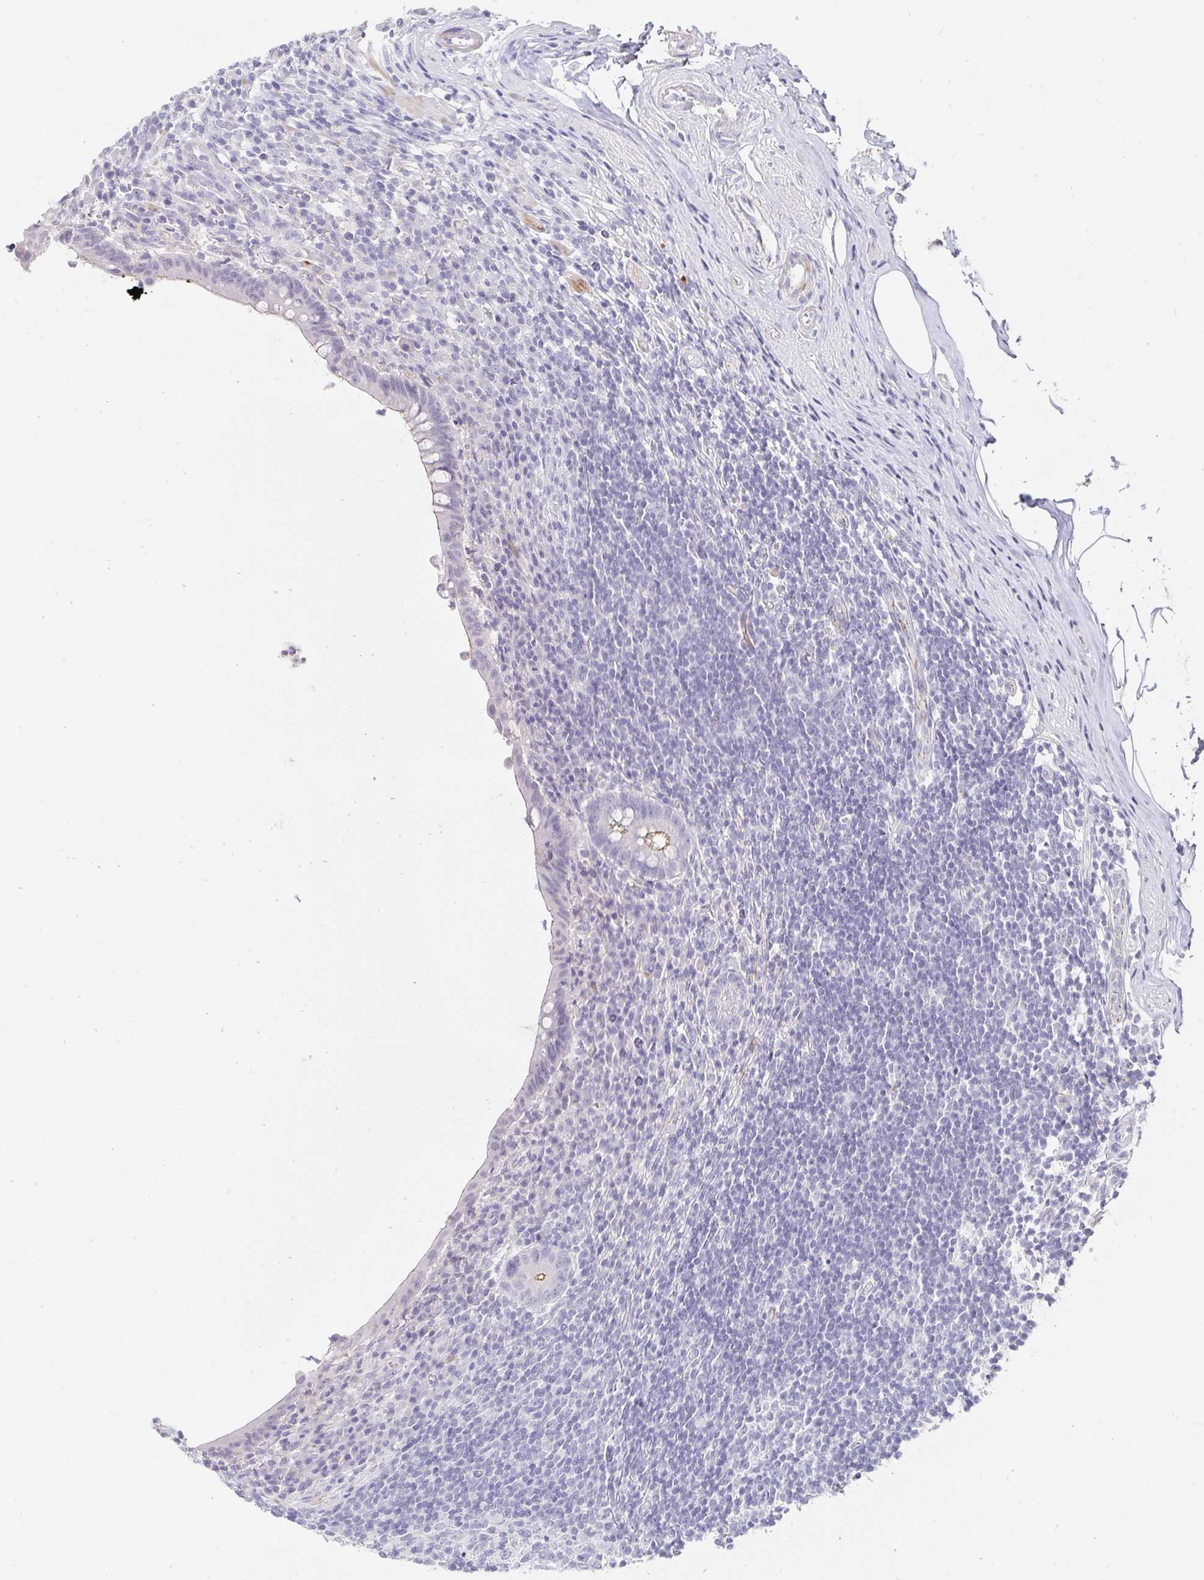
{"staining": {"intensity": "weak", "quantity": "<25%", "location": "cytoplasmic/membranous"}, "tissue": "appendix", "cell_type": "Glandular cells", "image_type": "normal", "snomed": [{"axis": "morphology", "description": "Normal tissue, NOS"}, {"axis": "topography", "description": "Appendix"}], "caption": "Appendix was stained to show a protein in brown. There is no significant expression in glandular cells.", "gene": "PDX1", "patient": {"sex": "female", "age": 56}}